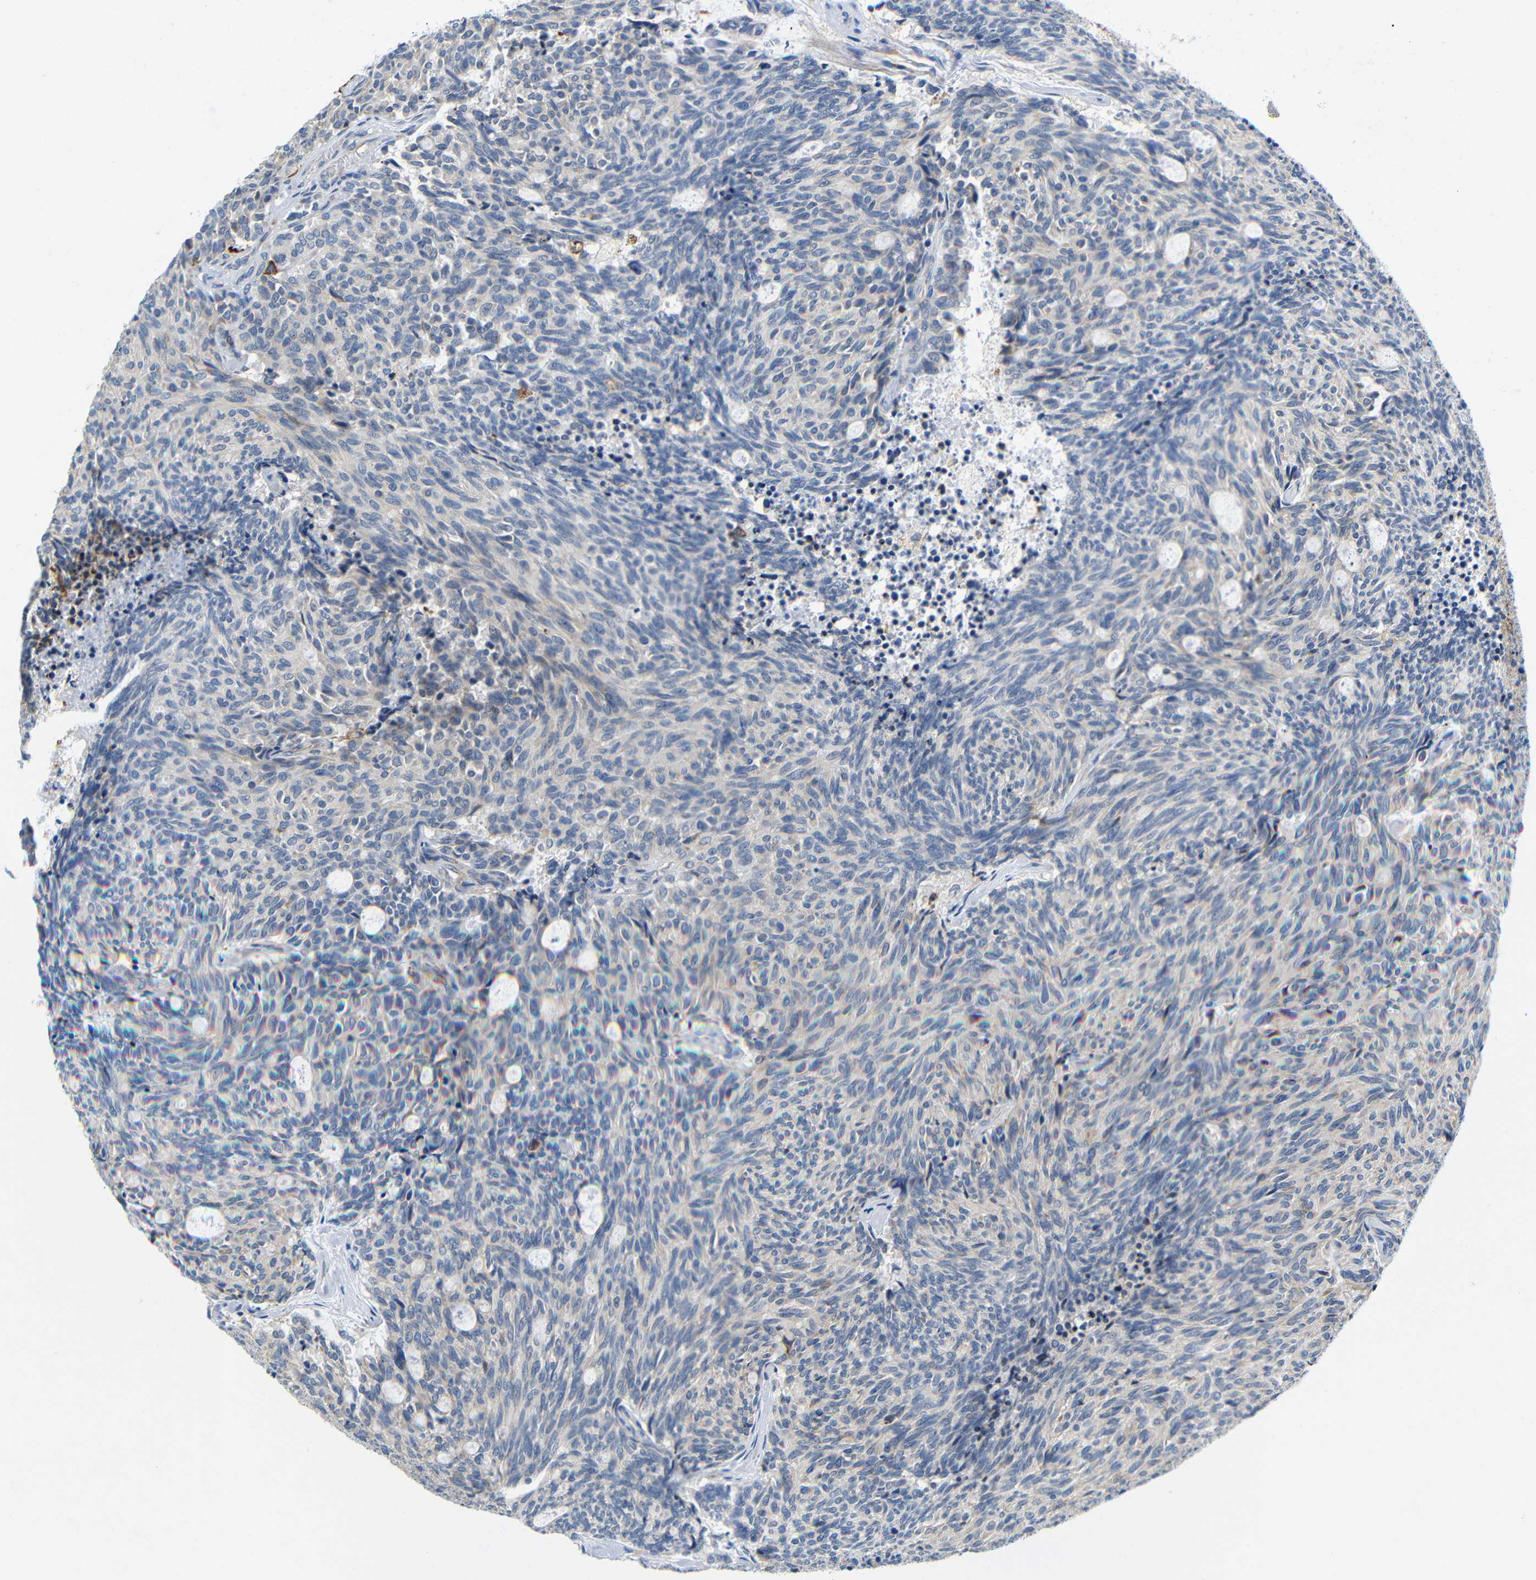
{"staining": {"intensity": "negative", "quantity": "none", "location": "none"}, "tissue": "carcinoid", "cell_type": "Tumor cells", "image_type": "cancer", "snomed": [{"axis": "morphology", "description": "Carcinoid, malignant, NOS"}, {"axis": "topography", "description": "Pancreas"}], "caption": "Histopathology image shows no significant protein staining in tumor cells of carcinoid (malignant).", "gene": "HLA-DQB1", "patient": {"sex": "female", "age": 54}}